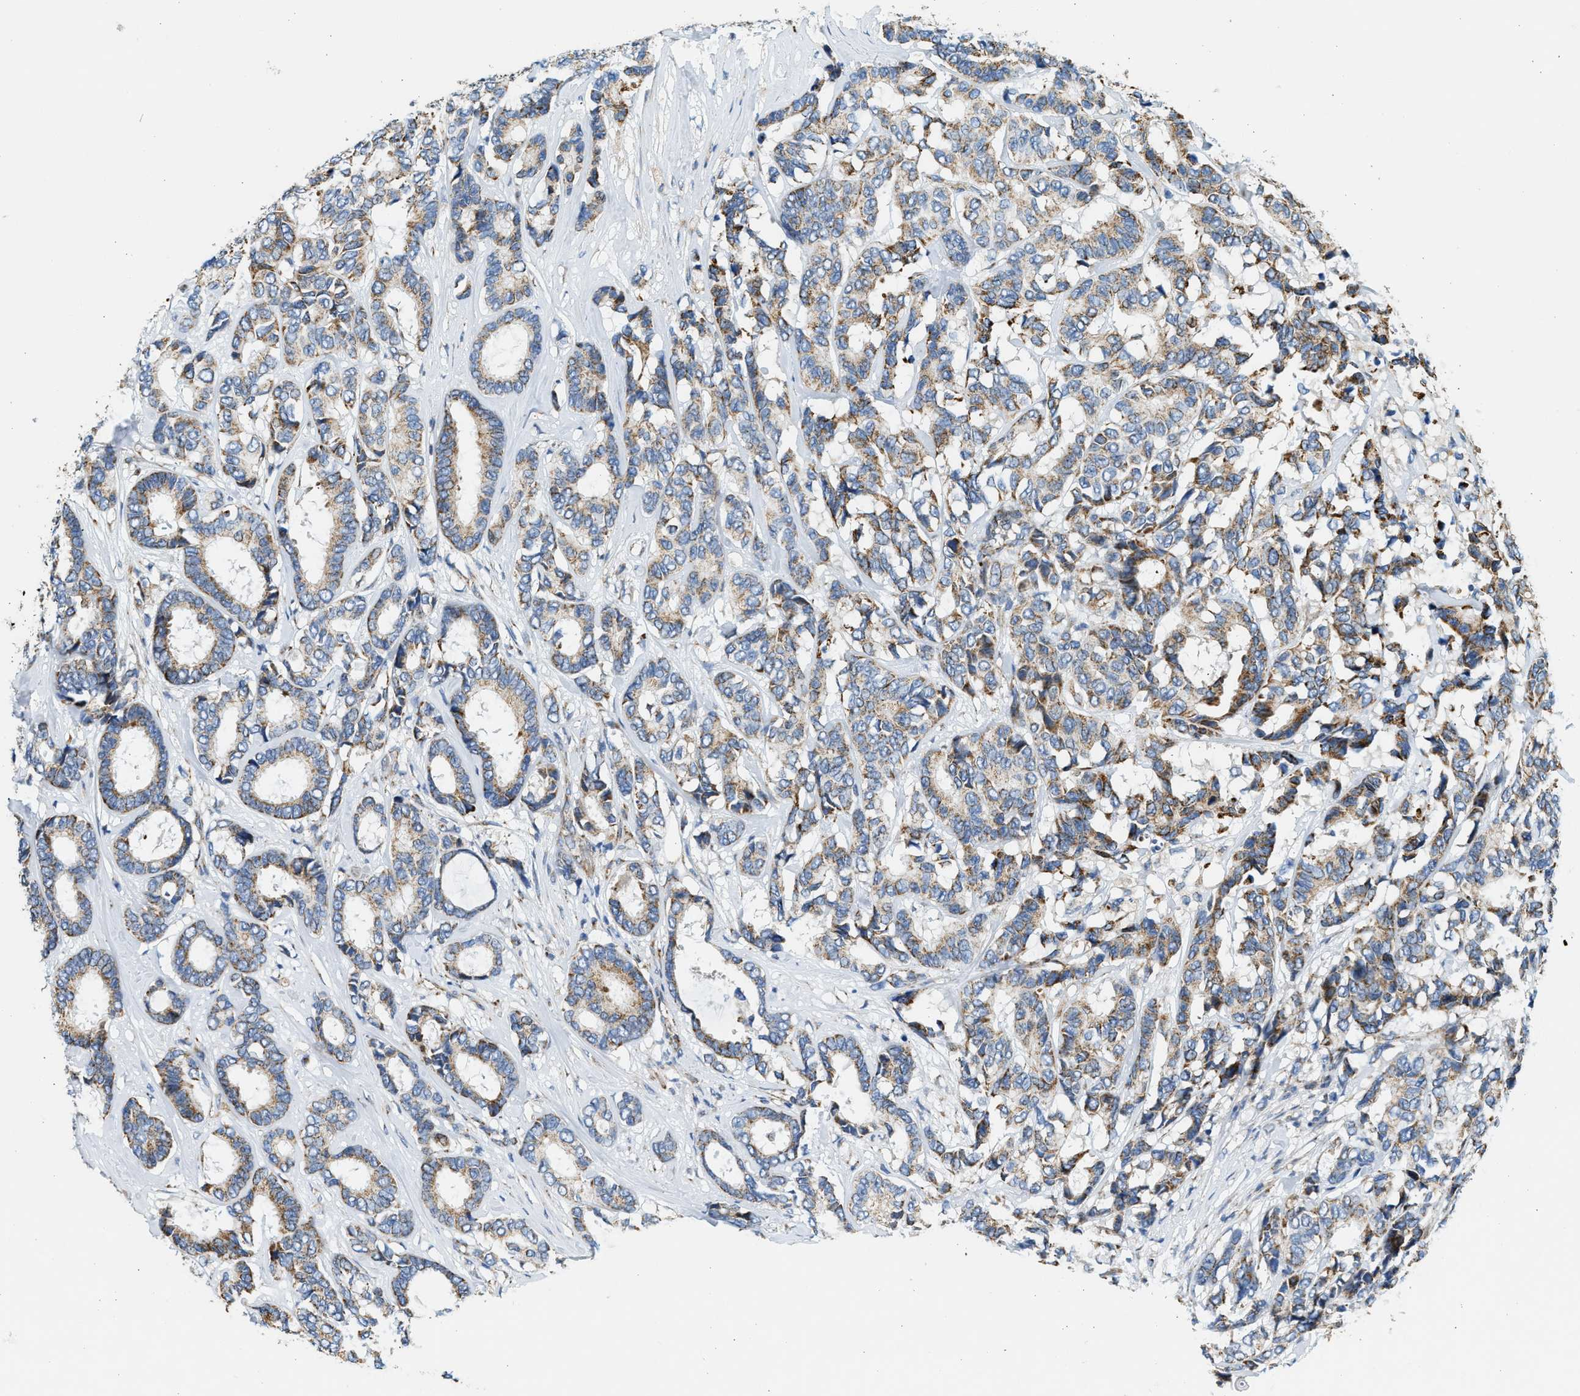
{"staining": {"intensity": "moderate", "quantity": ">75%", "location": "cytoplasmic/membranous"}, "tissue": "breast cancer", "cell_type": "Tumor cells", "image_type": "cancer", "snomed": [{"axis": "morphology", "description": "Duct carcinoma"}, {"axis": "topography", "description": "Breast"}], "caption": "This histopathology image demonstrates immunohistochemistry staining of human breast invasive ductal carcinoma, with medium moderate cytoplasmic/membranous positivity in about >75% of tumor cells.", "gene": "KCNMB3", "patient": {"sex": "female", "age": 87}}